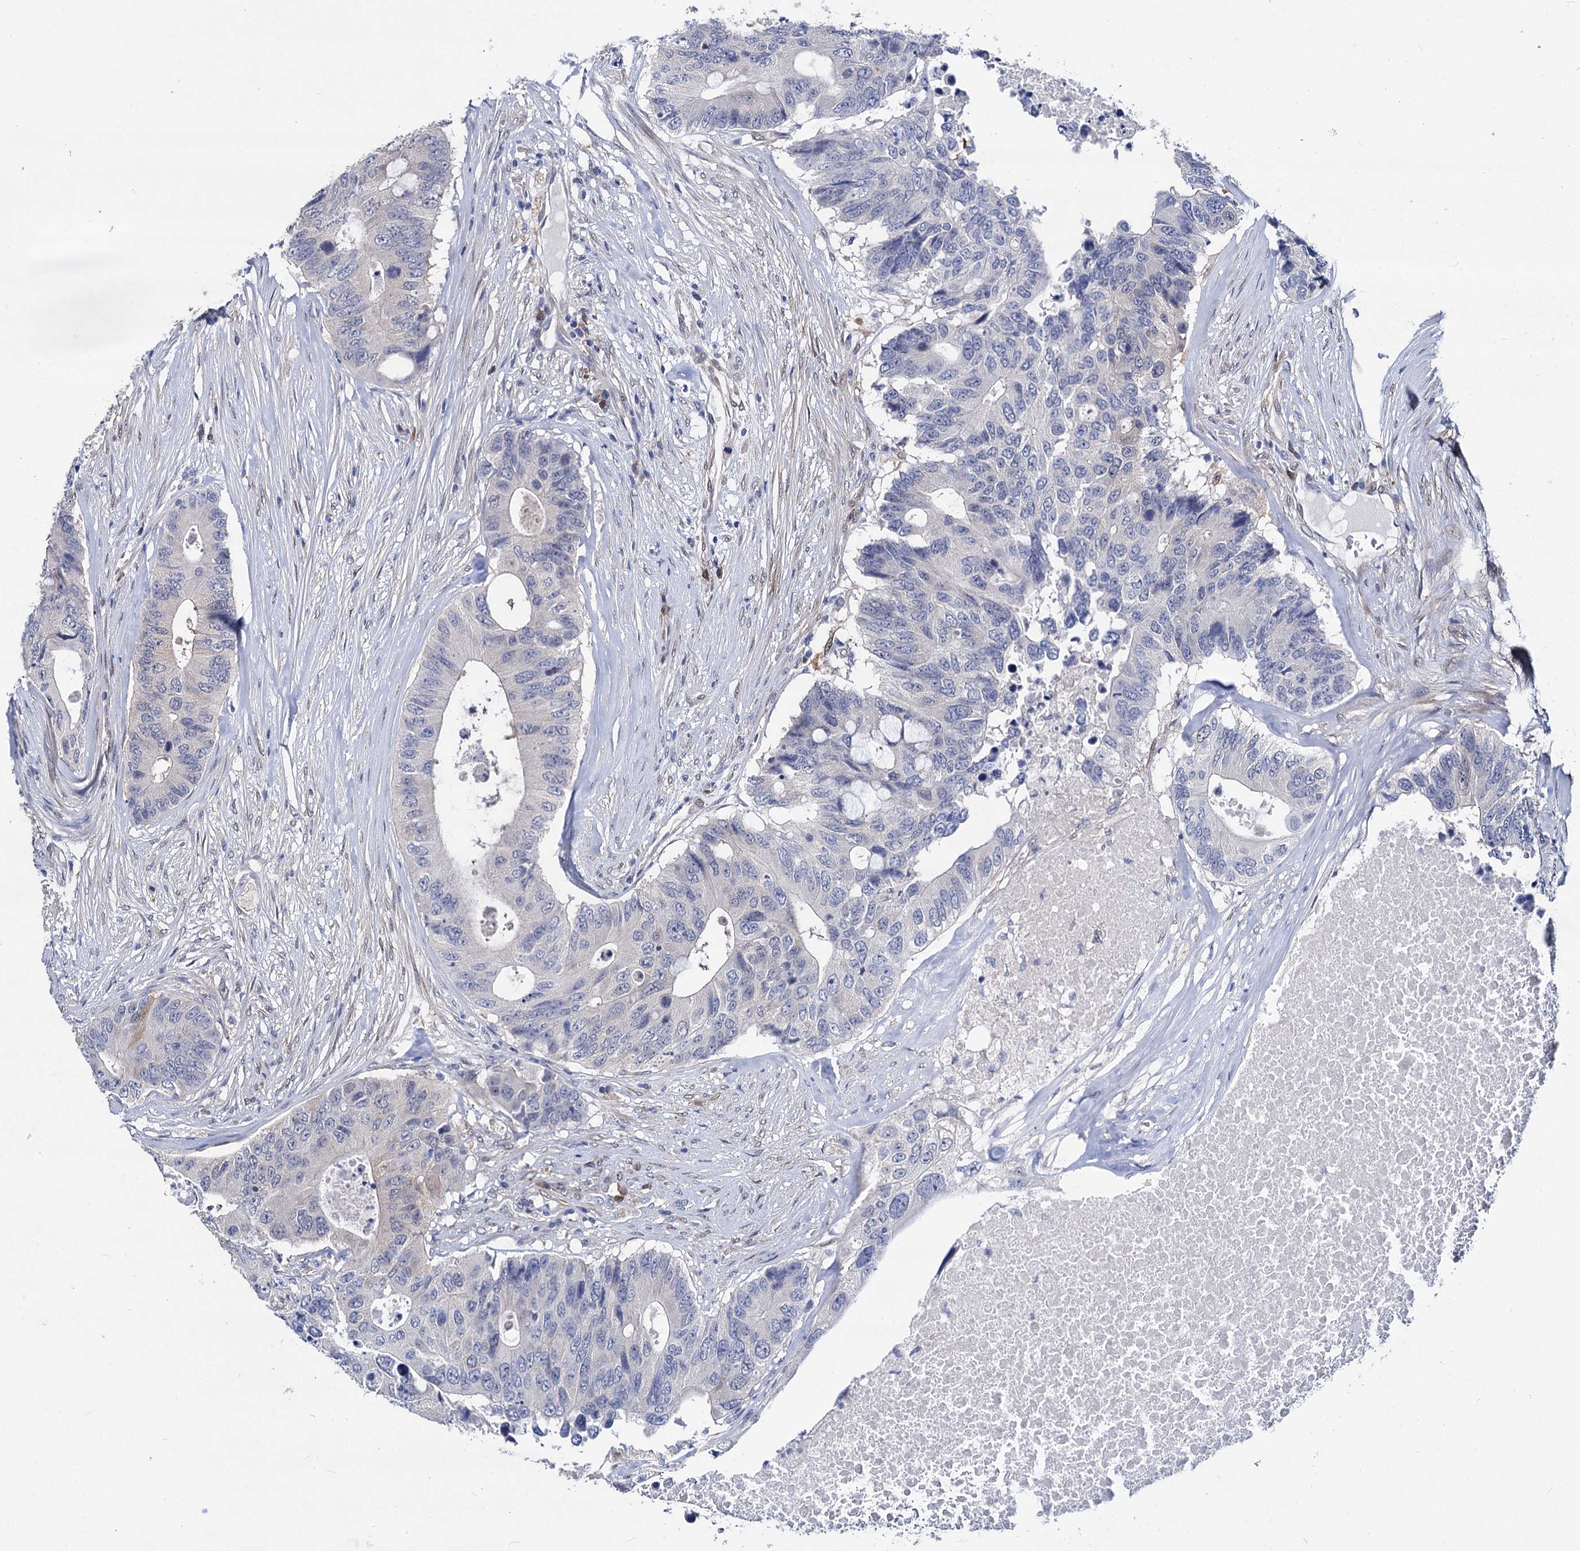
{"staining": {"intensity": "negative", "quantity": "none", "location": "none"}, "tissue": "colorectal cancer", "cell_type": "Tumor cells", "image_type": "cancer", "snomed": [{"axis": "morphology", "description": "Adenocarcinoma, NOS"}, {"axis": "topography", "description": "Colon"}], "caption": "High power microscopy image of an IHC micrograph of colorectal cancer (adenocarcinoma), revealing no significant expression in tumor cells.", "gene": "GSTM3", "patient": {"sex": "male", "age": 71}}